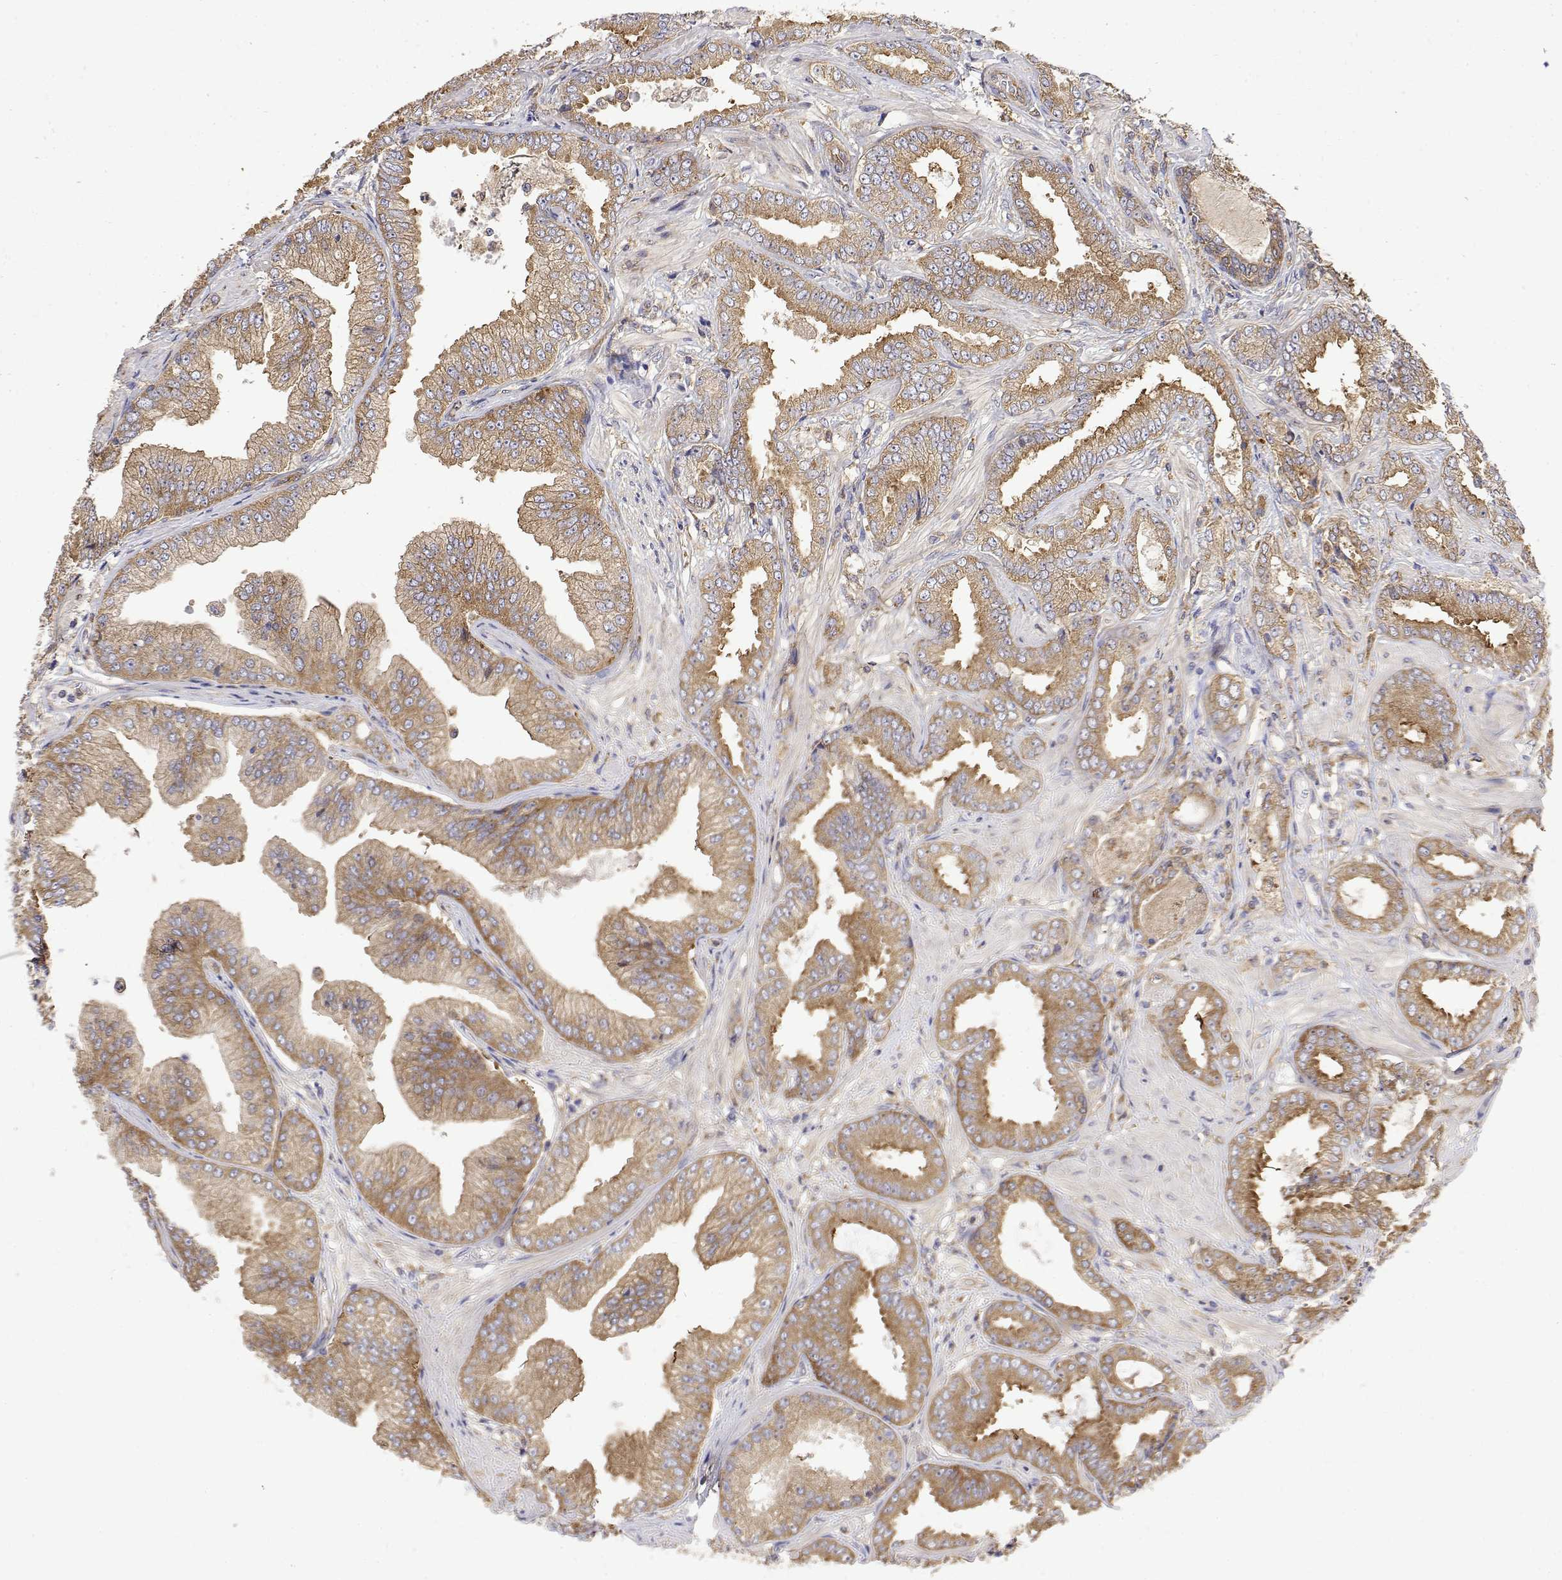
{"staining": {"intensity": "moderate", "quantity": ">75%", "location": "cytoplasmic/membranous"}, "tissue": "prostate cancer", "cell_type": "Tumor cells", "image_type": "cancer", "snomed": [{"axis": "morphology", "description": "Adenocarcinoma, Low grade"}, {"axis": "topography", "description": "Prostate"}], "caption": "The image shows a brown stain indicating the presence of a protein in the cytoplasmic/membranous of tumor cells in prostate cancer.", "gene": "PACSIN2", "patient": {"sex": "male", "age": 55}}